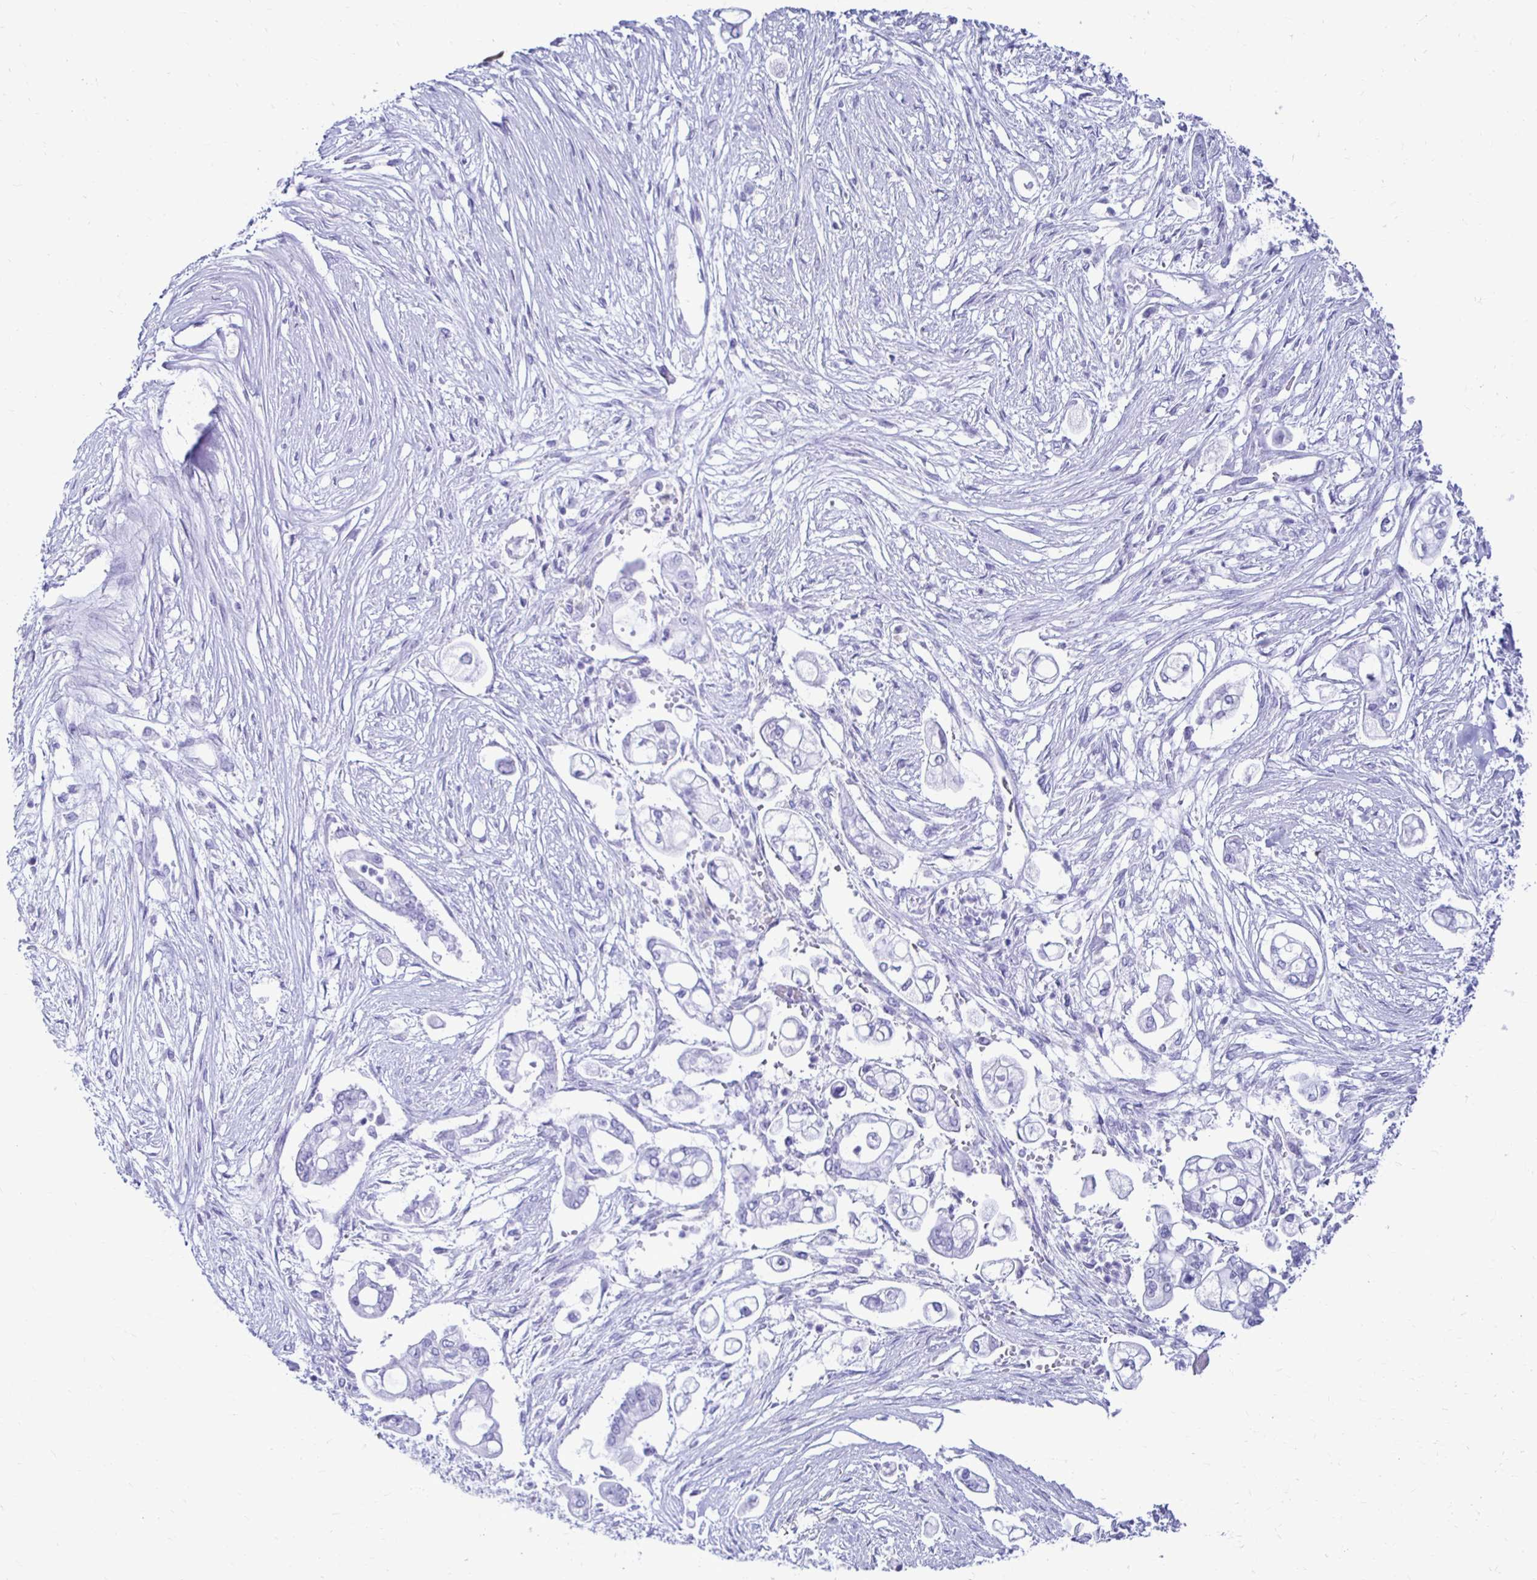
{"staining": {"intensity": "negative", "quantity": "none", "location": "none"}, "tissue": "pancreatic cancer", "cell_type": "Tumor cells", "image_type": "cancer", "snomed": [{"axis": "morphology", "description": "Adenocarcinoma, NOS"}, {"axis": "topography", "description": "Pancreas"}], "caption": "An IHC photomicrograph of pancreatic cancer is shown. There is no staining in tumor cells of pancreatic cancer. (DAB (3,3'-diaminobenzidine) IHC with hematoxylin counter stain).", "gene": "CST5", "patient": {"sex": "female", "age": 69}}